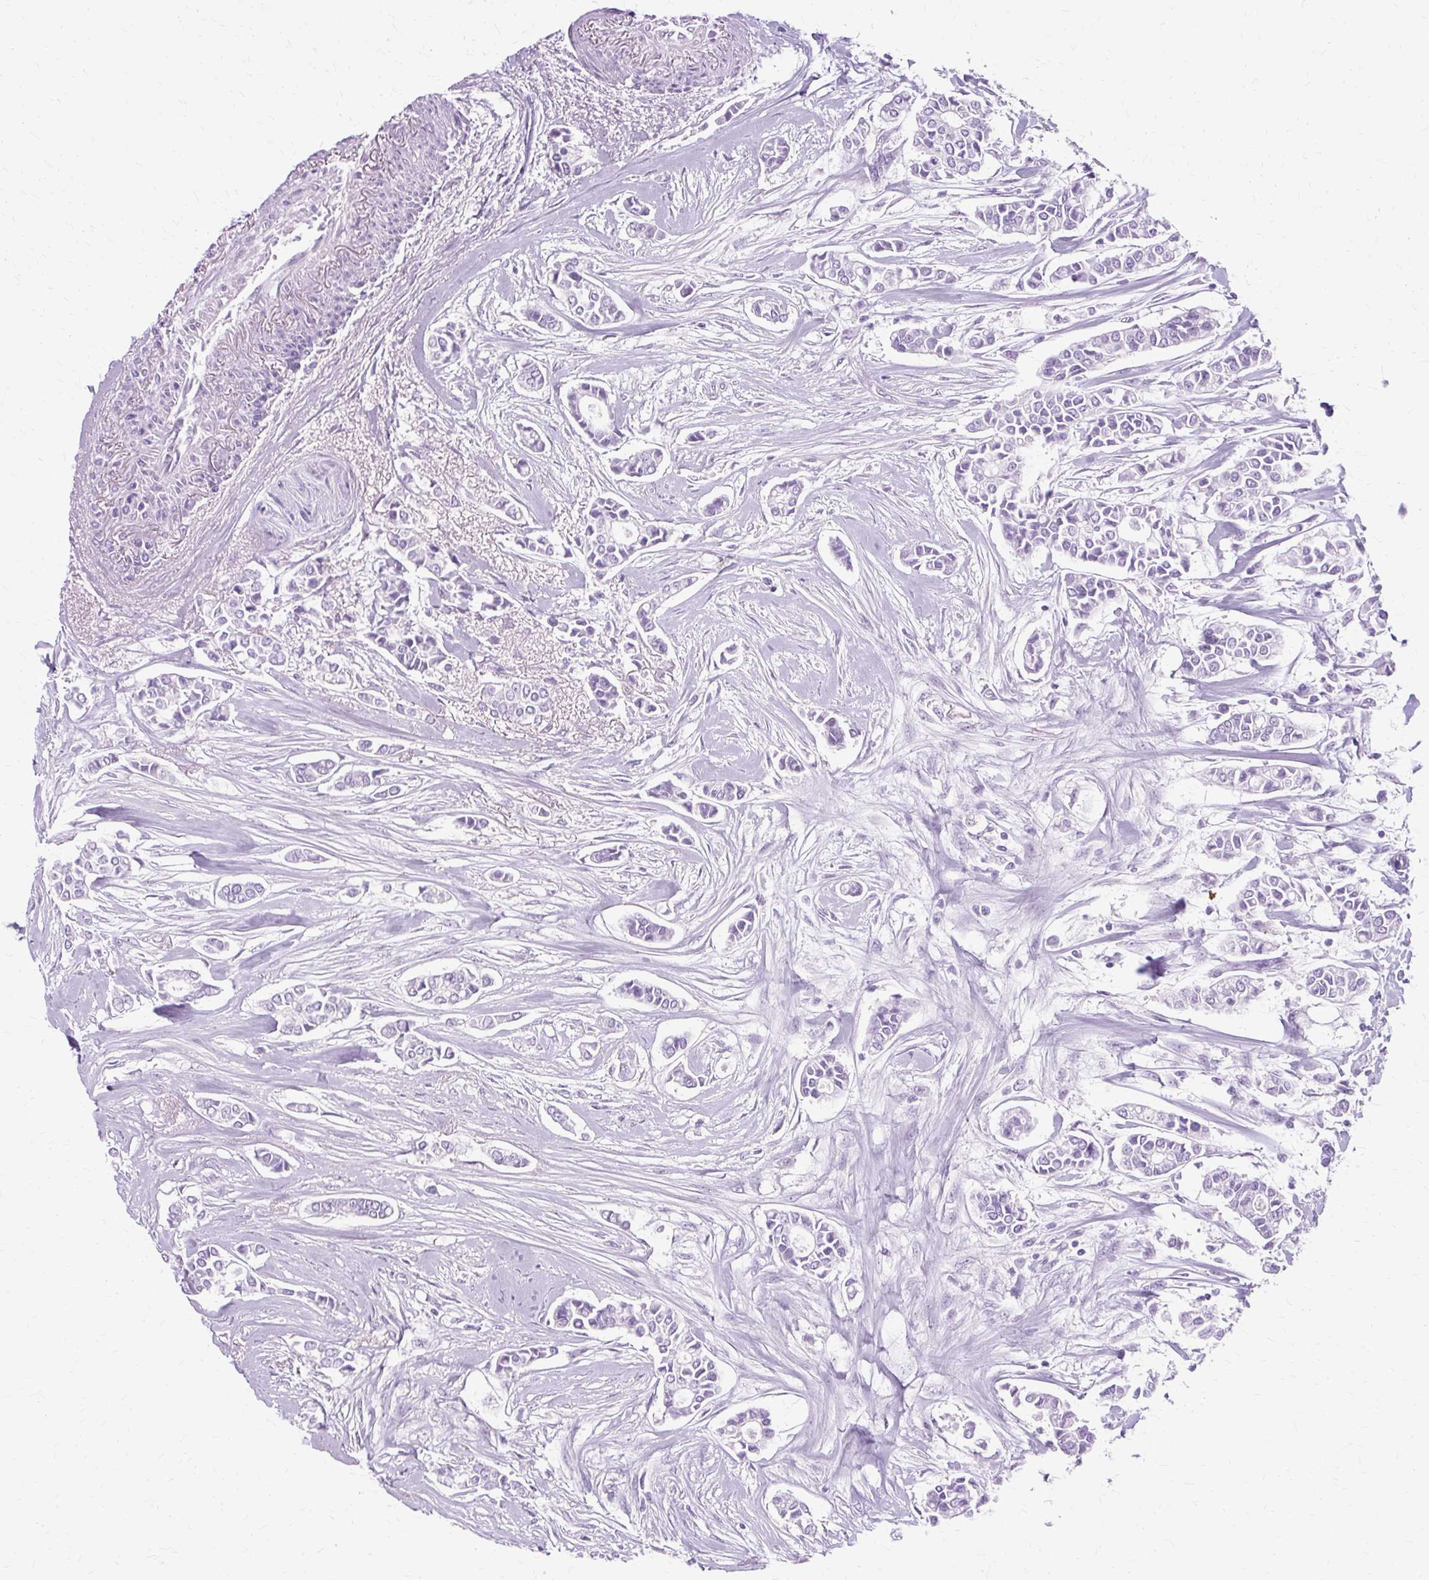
{"staining": {"intensity": "negative", "quantity": "none", "location": "none"}, "tissue": "breast cancer", "cell_type": "Tumor cells", "image_type": "cancer", "snomed": [{"axis": "morphology", "description": "Duct carcinoma"}, {"axis": "topography", "description": "Breast"}], "caption": "The micrograph exhibits no staining of tumor cells in breast cancer (invasive ductal carcinoma). (Immunohistochemistry, brightfield microscopy, high magnification).", "gene": "TMEM89", "patient": {"sex": "female", "age": 84}}